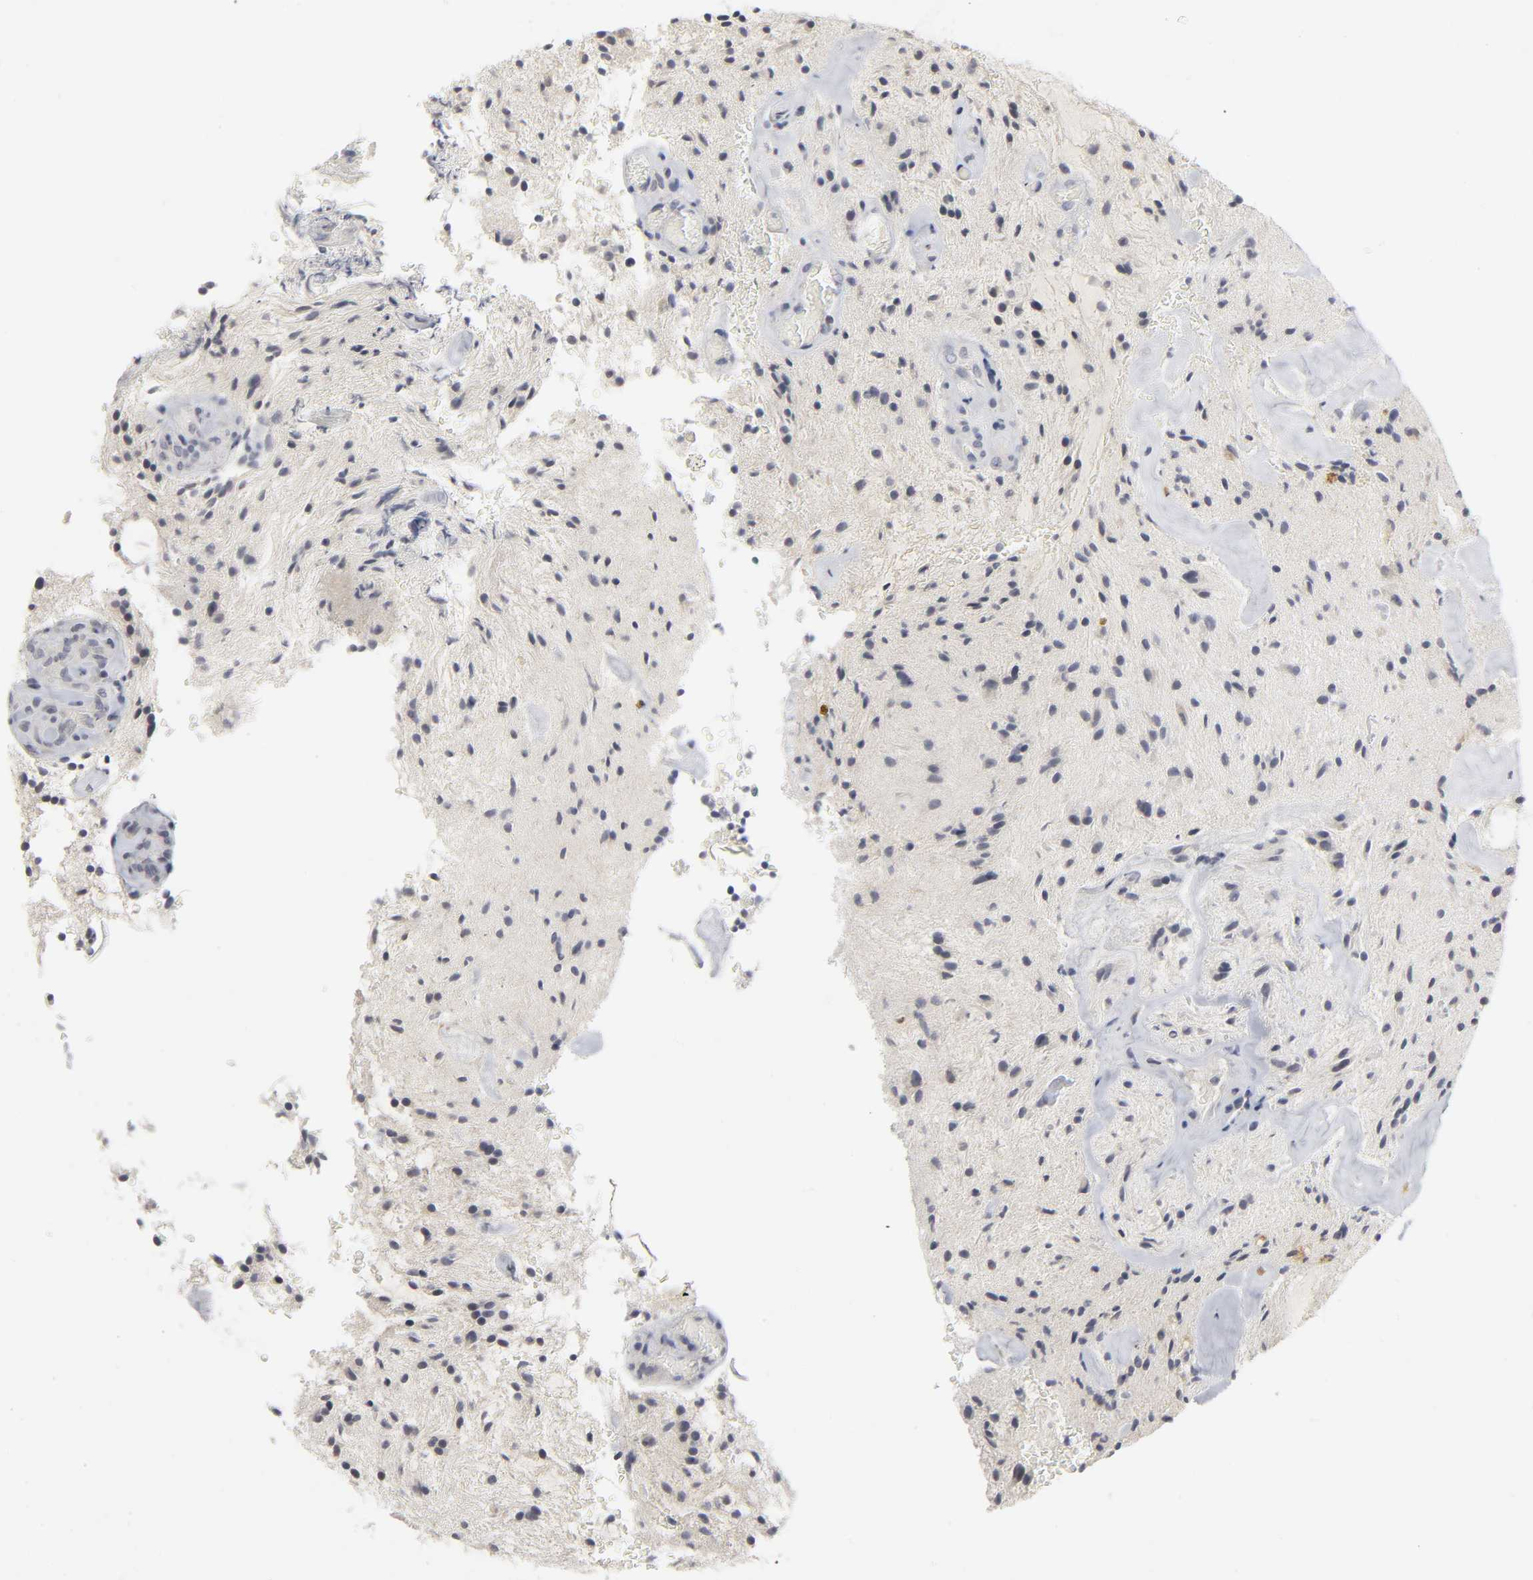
{"staining": {"intensity": "negative", "quantity": "none", "location": "none"}, "tissue": "glioma", "cell_type": "Tumor cells", "image_type": "cancer", "snomed": [{"axis": "morphology", "description": "Glioma, malignant, NOS"}, {"axis": "topography", "description": "Cerebellum"}], "caption": "Micrograph shows no protein staining in tumor cells of glioma tissue.", "gene": "TCAP", "patient": {"sex": "female", "age": 10}}